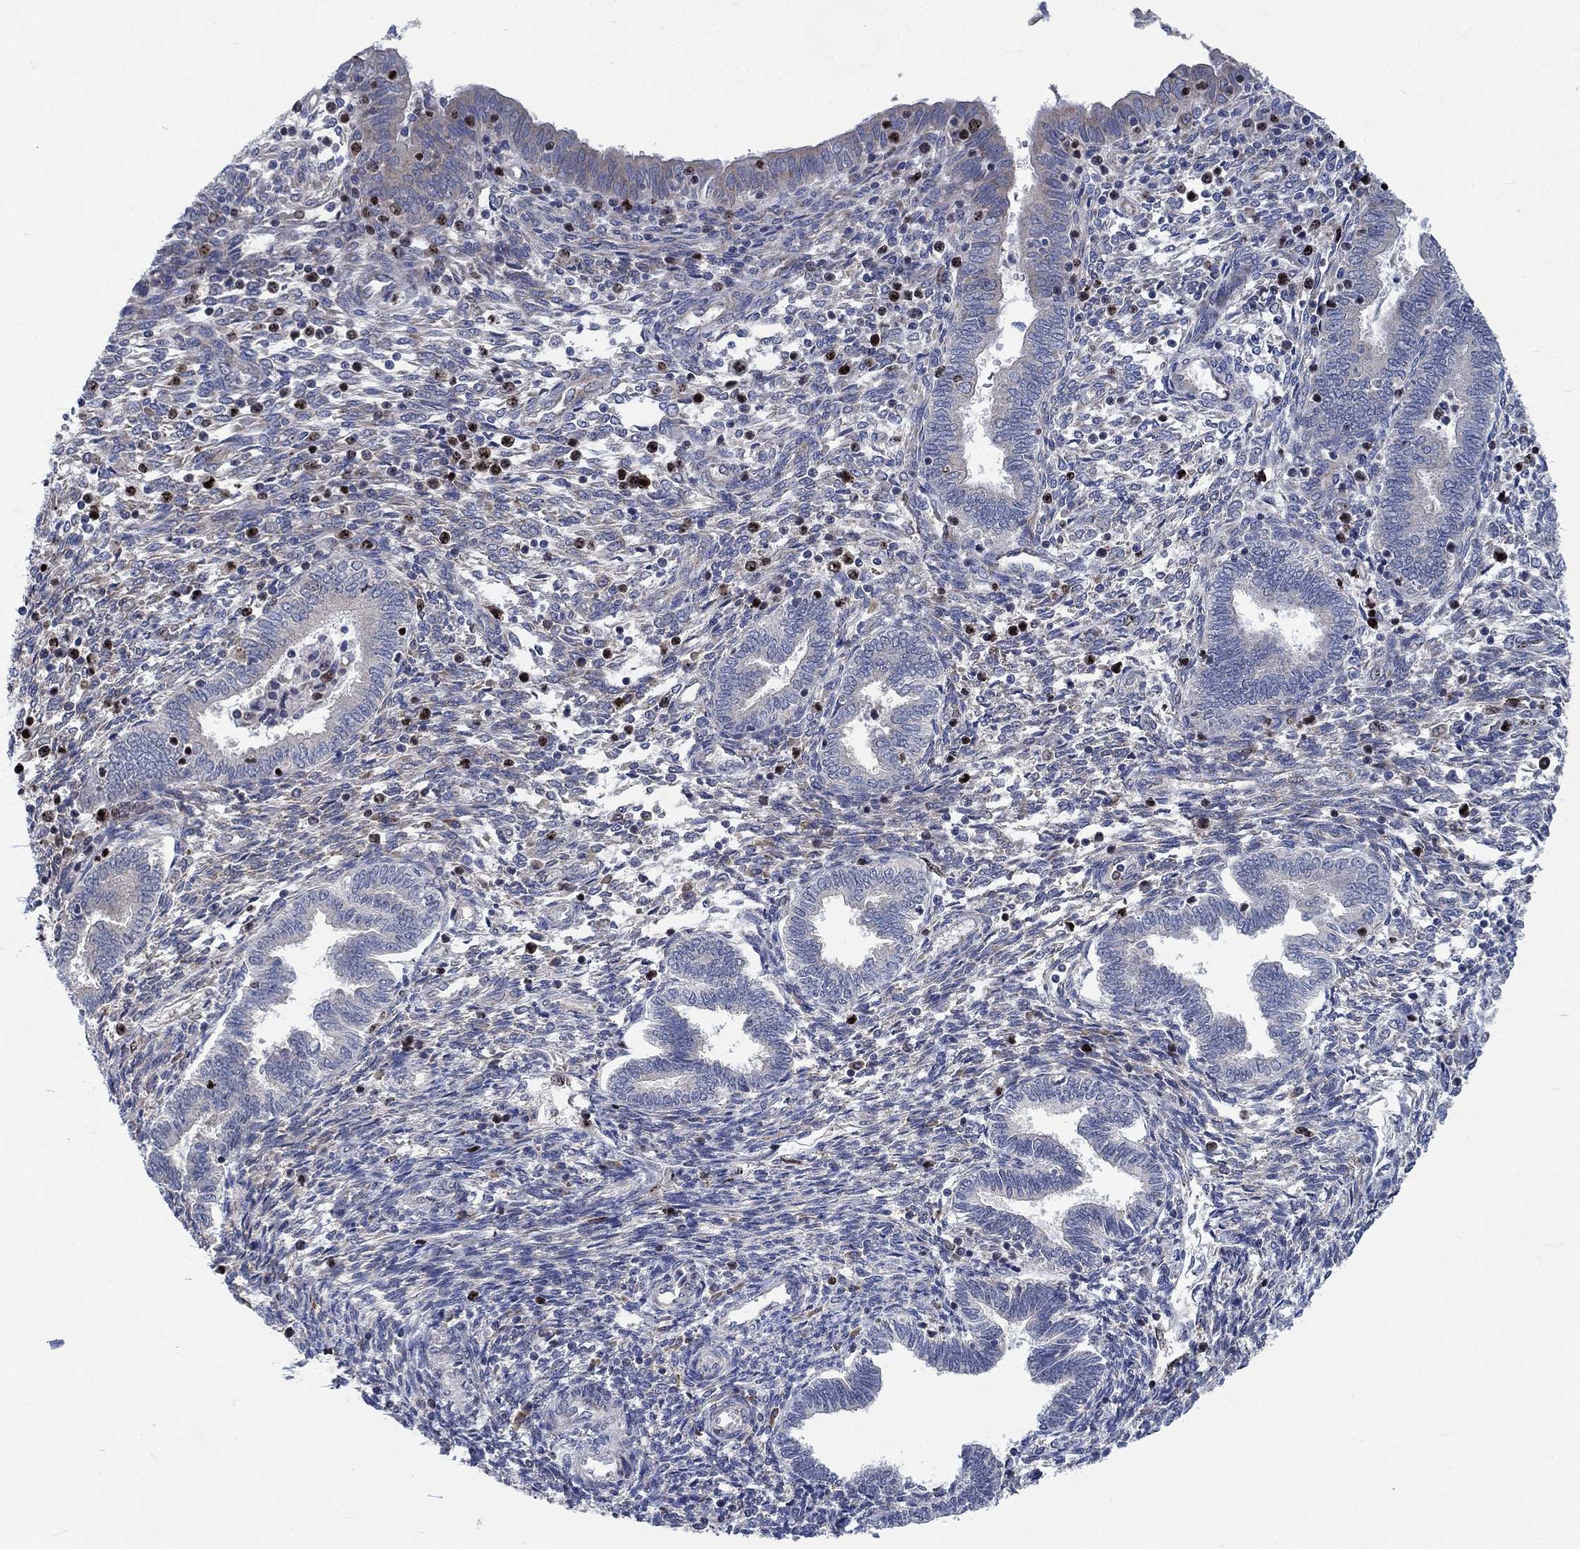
{"staining": {"intensity": "negative", "quantity": "none", "location": "none"}, "tissue": "endometrium", "cell_type": "Cells in endometrial stroma", "image_type": "normal", "snomed": [{"axis": "morphology", "description": "Normal tissue, NOS"}, {"axis": "topography", "description": "Endometrium"}], "caption": "A micrograph of human endometrium is negative for staining in cells in endometrial stroma. Brightfield microscopy of immunohistochemistry stained with DAB (brown) and hematoxylin (blue), captured at high magnification.", "gene": "MMP24", "patient": {"sex": "female", "age": 42}}